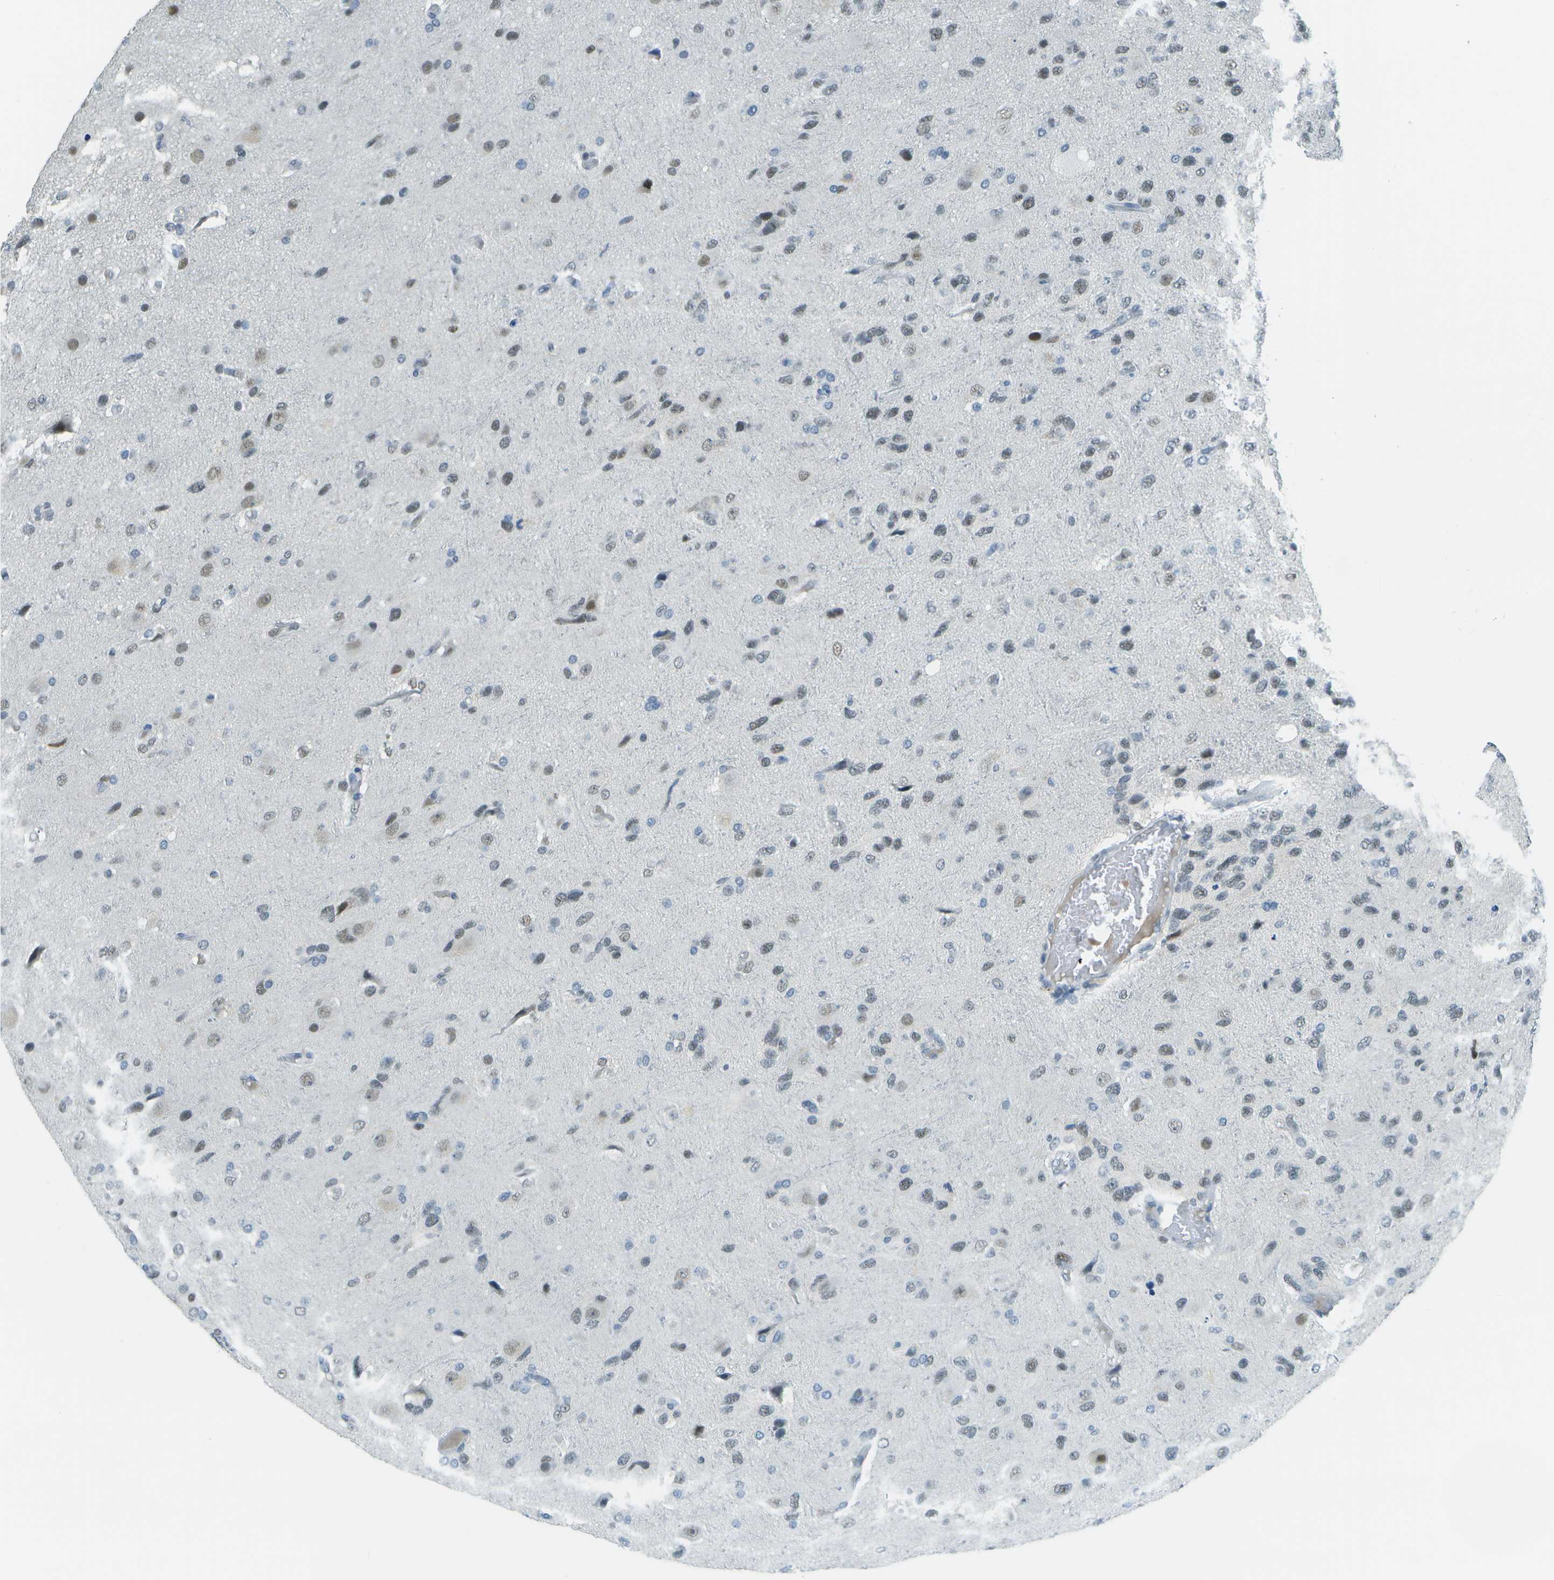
{"staining": {"intensity": "weak", "quantity": "25%-75%", "location": "nuclear"}, "tissue": "glioma", "cell_type": "Tumor cells", "image_type": "cancer", "snomed": [{"axis": "morphology", "description": "Glioma, malignant, High grade"}, {"axis": "topography", "description": "Brain"}], "caption": "Weak nuclear expression for a protein is present in about 25%-75% of tumor cells of malignant glioma (high-grade) using immunohistochemistry (IHC).", "gene": "NEK11", "patient": {"sex": "female", "age": 58}}